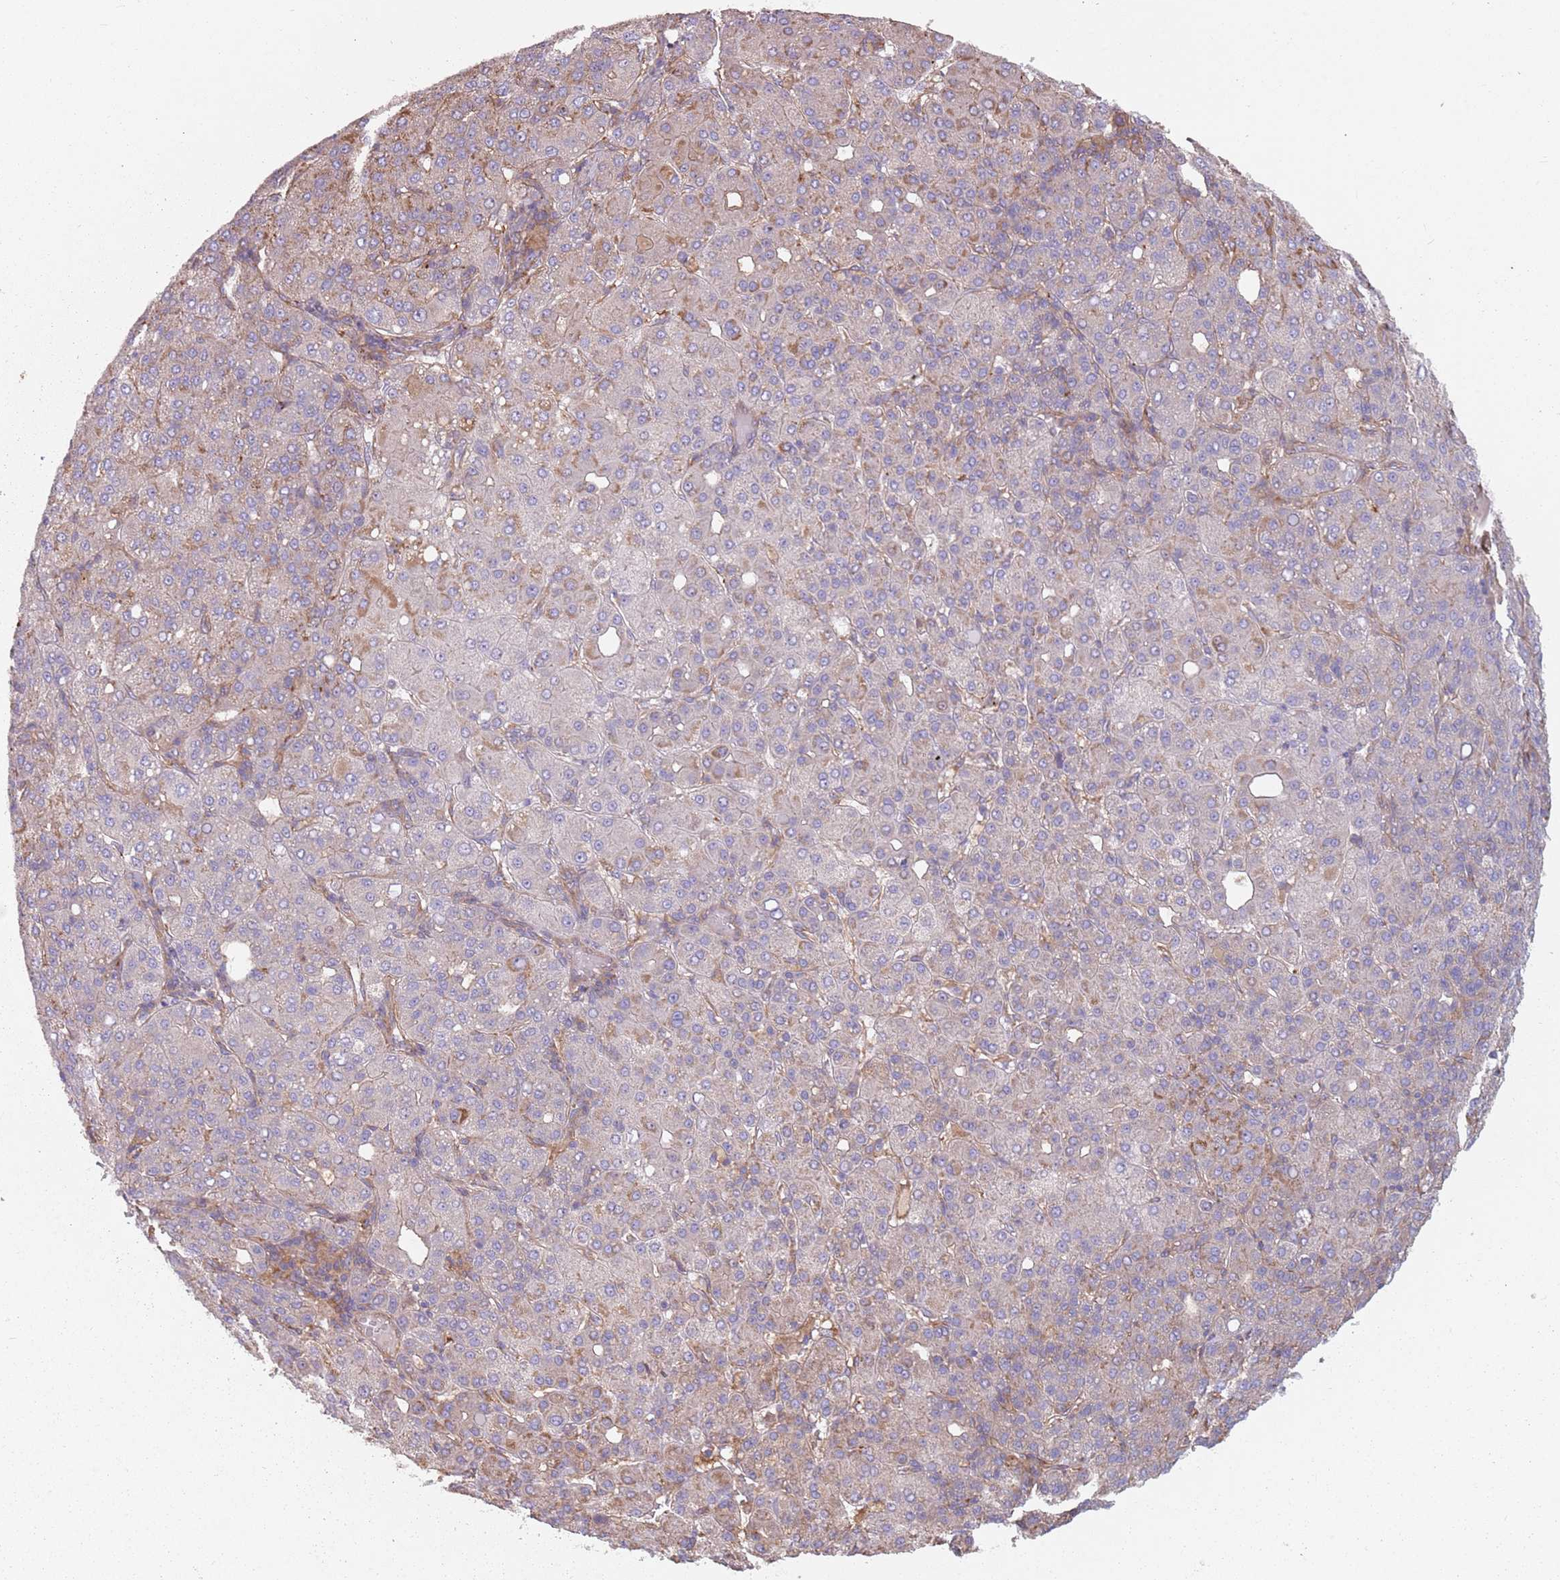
{"staining": {"intensity": "moderate", "quantity": "<25%", "location": "cytoplasmic/membranous"}, "tissue": "liver cancer", "cell_type": "Tumor cells", "image_type": "cancer", "snomed": [{"axis": "morphology", "description": "Carcinoma, Hepatocellular, NOS"}, {"axis": "topography", "description": "Liver"}], "caption": "Liver cancer (hepatocellular carcinoma) stained with immunohistochemistry (IHC) shows moderate cytoplasmic/membranous expression in approximately <25% of tumor cells. (DAB = brown stain, brightfield microscopy at high magnification).", "gene": "SPDL1", "patient": {"sex": "male", "age": 65}}